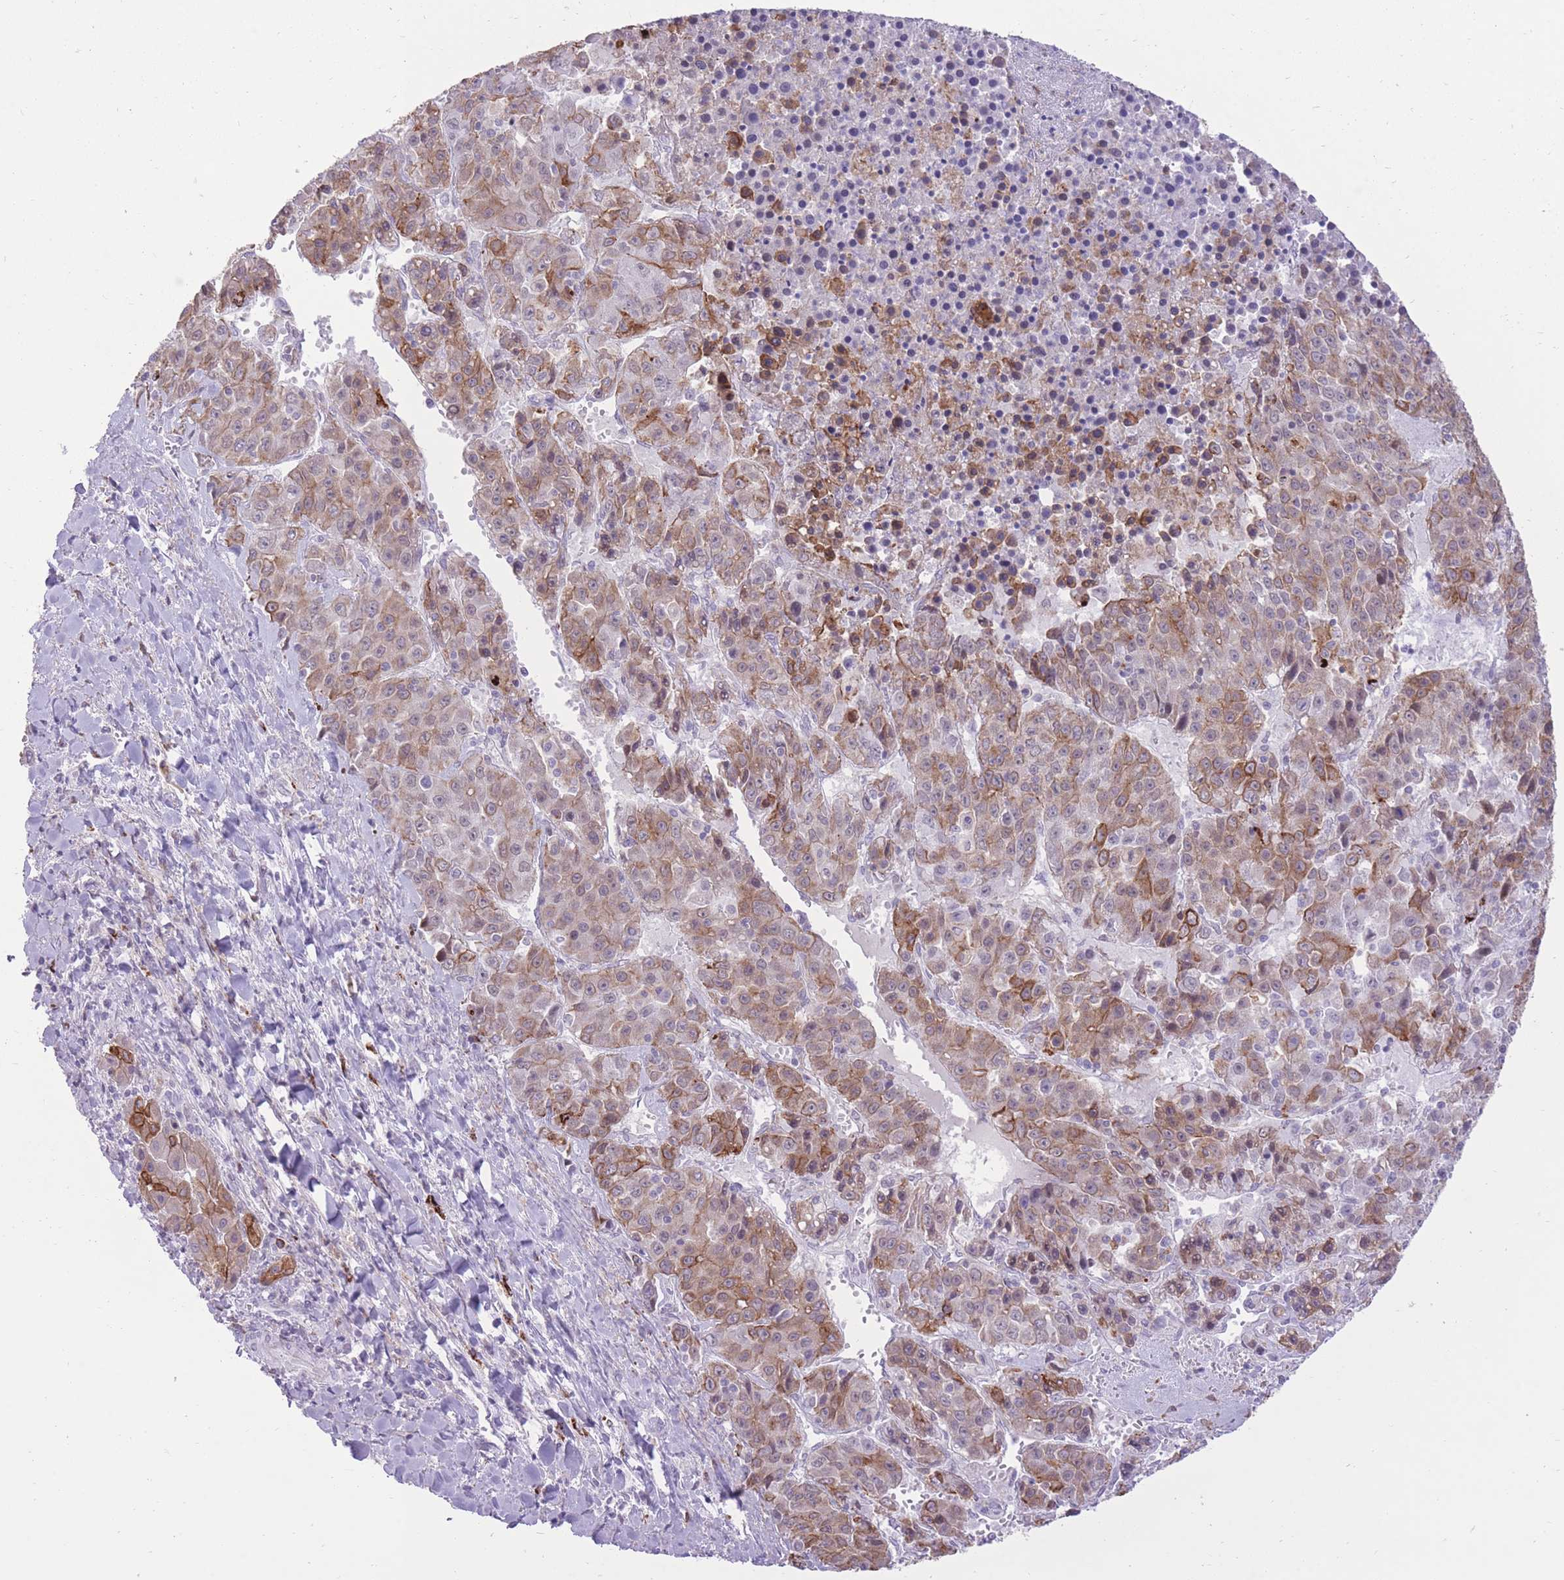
{"staining": {"intensity": "moderate", "quantity": "25%-75%", "location": "cytoplasmic/membranous"}, "tissue": "liver cancer", "cell_type": "Tumor cells", "image_type": "cancer", "snomed": [{"axis": "morphology", "description": "Carcinoma, Hepatocellular, NOS"}, {"axis": "topography", "description": "Liver"}], "caption": "A high-resolution histopathology image shows IHC staining of liver hepatocellular carcinoma, which shows moderate cytoplasmic/membranous staining in about 25%-75% of tumor cells.", "gene": "MEIS3", "patient": {"sex": "female", "age": 53}}